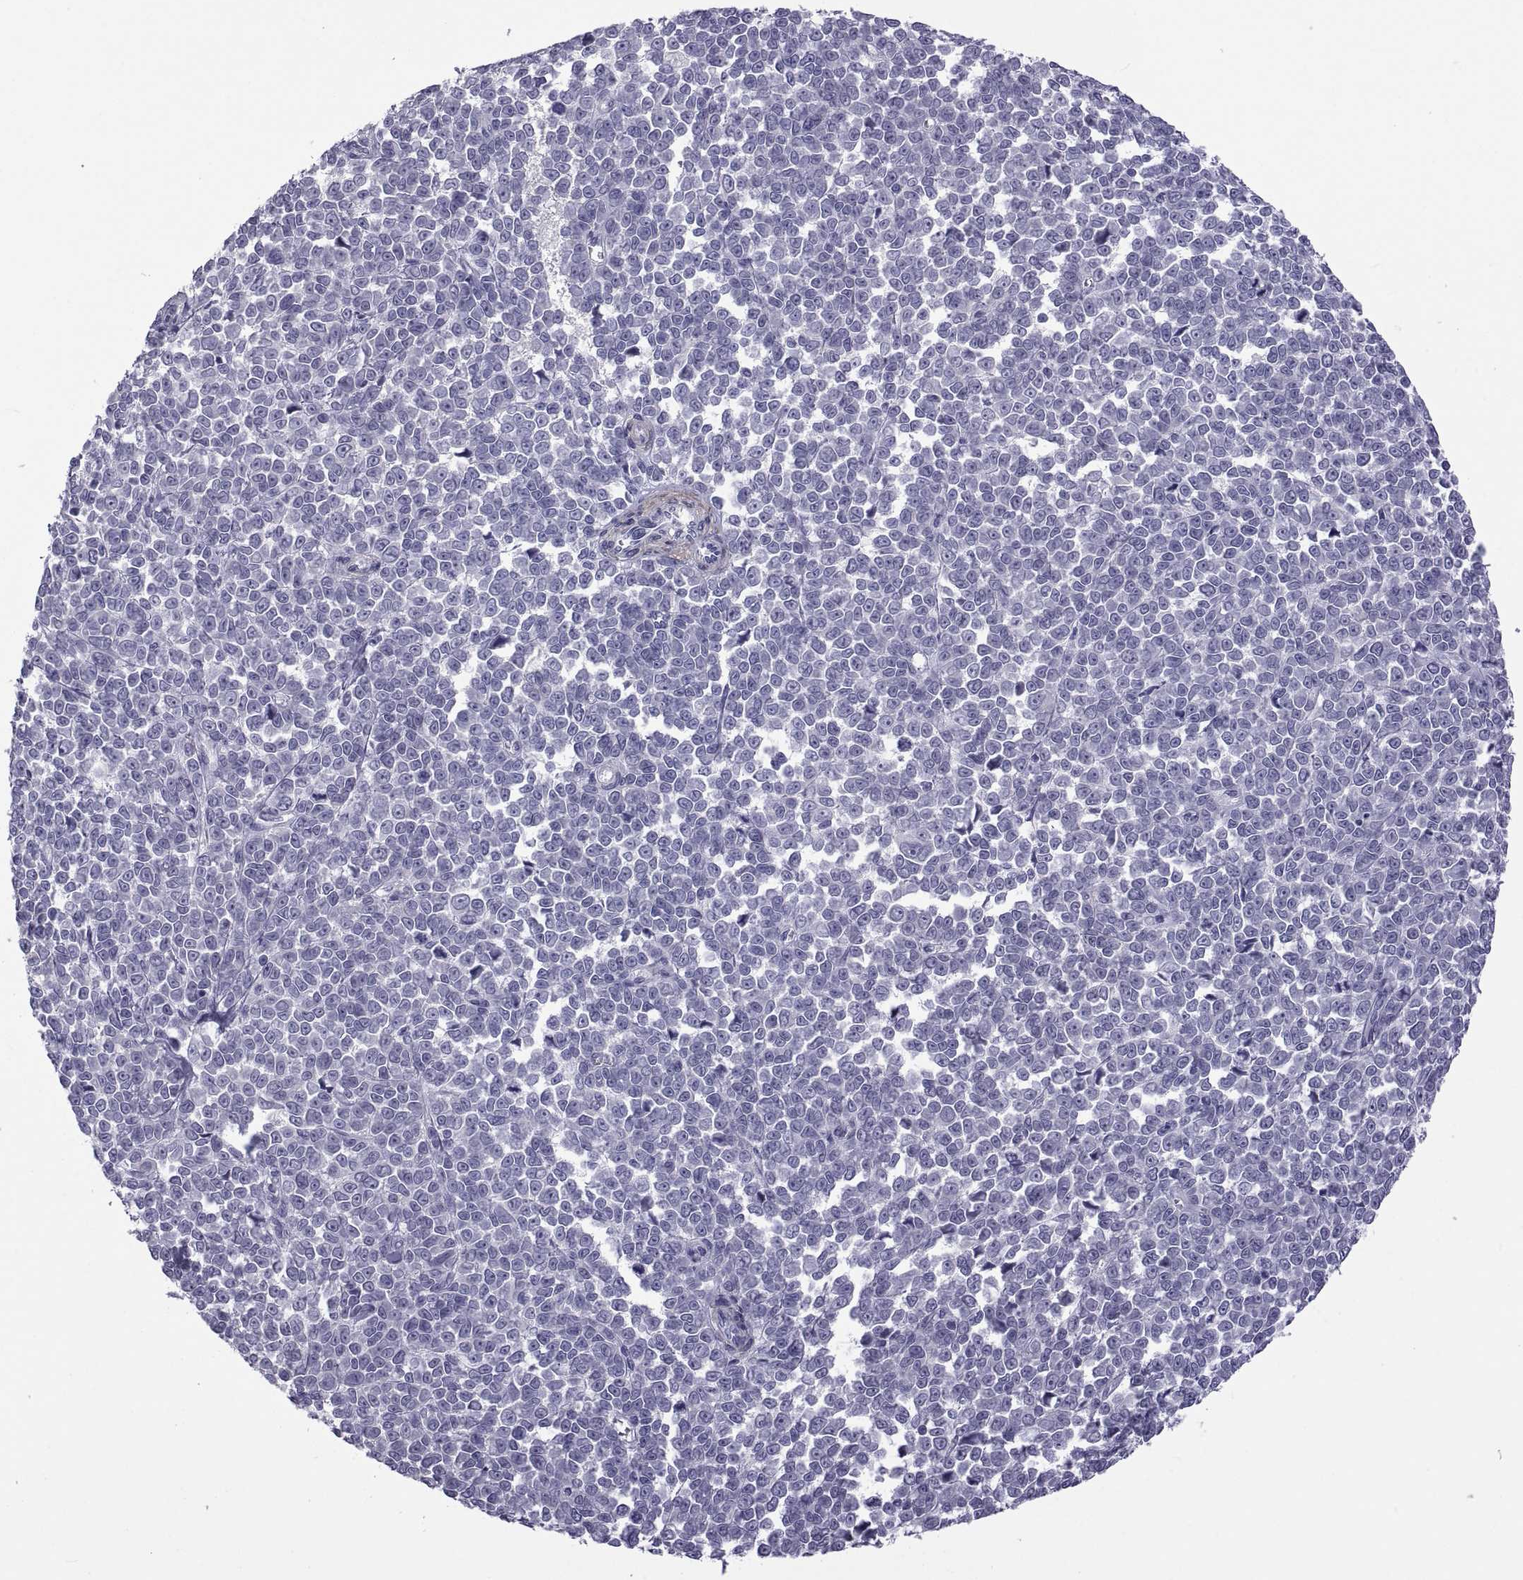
{"staining": {"intensity": "negative", "quantity": "none", "location": "none"}, "tissue": "melanoma", "cell_type": "Tumor cells", "image_type": "cancer", "snomed": [{"axis": "morphology", "description": "Malignant melanoma, NOS"}, {"axis": "topography", "description": "Skin"}], "caption": "Immunohistochemistry photomicrograph of neoplastic tissue: human melanoma stained with DAB reveals no significant protein staining in tumor cells.", "gene": "MAGEB1", "patient": {"sex": "female", "age": 95}}